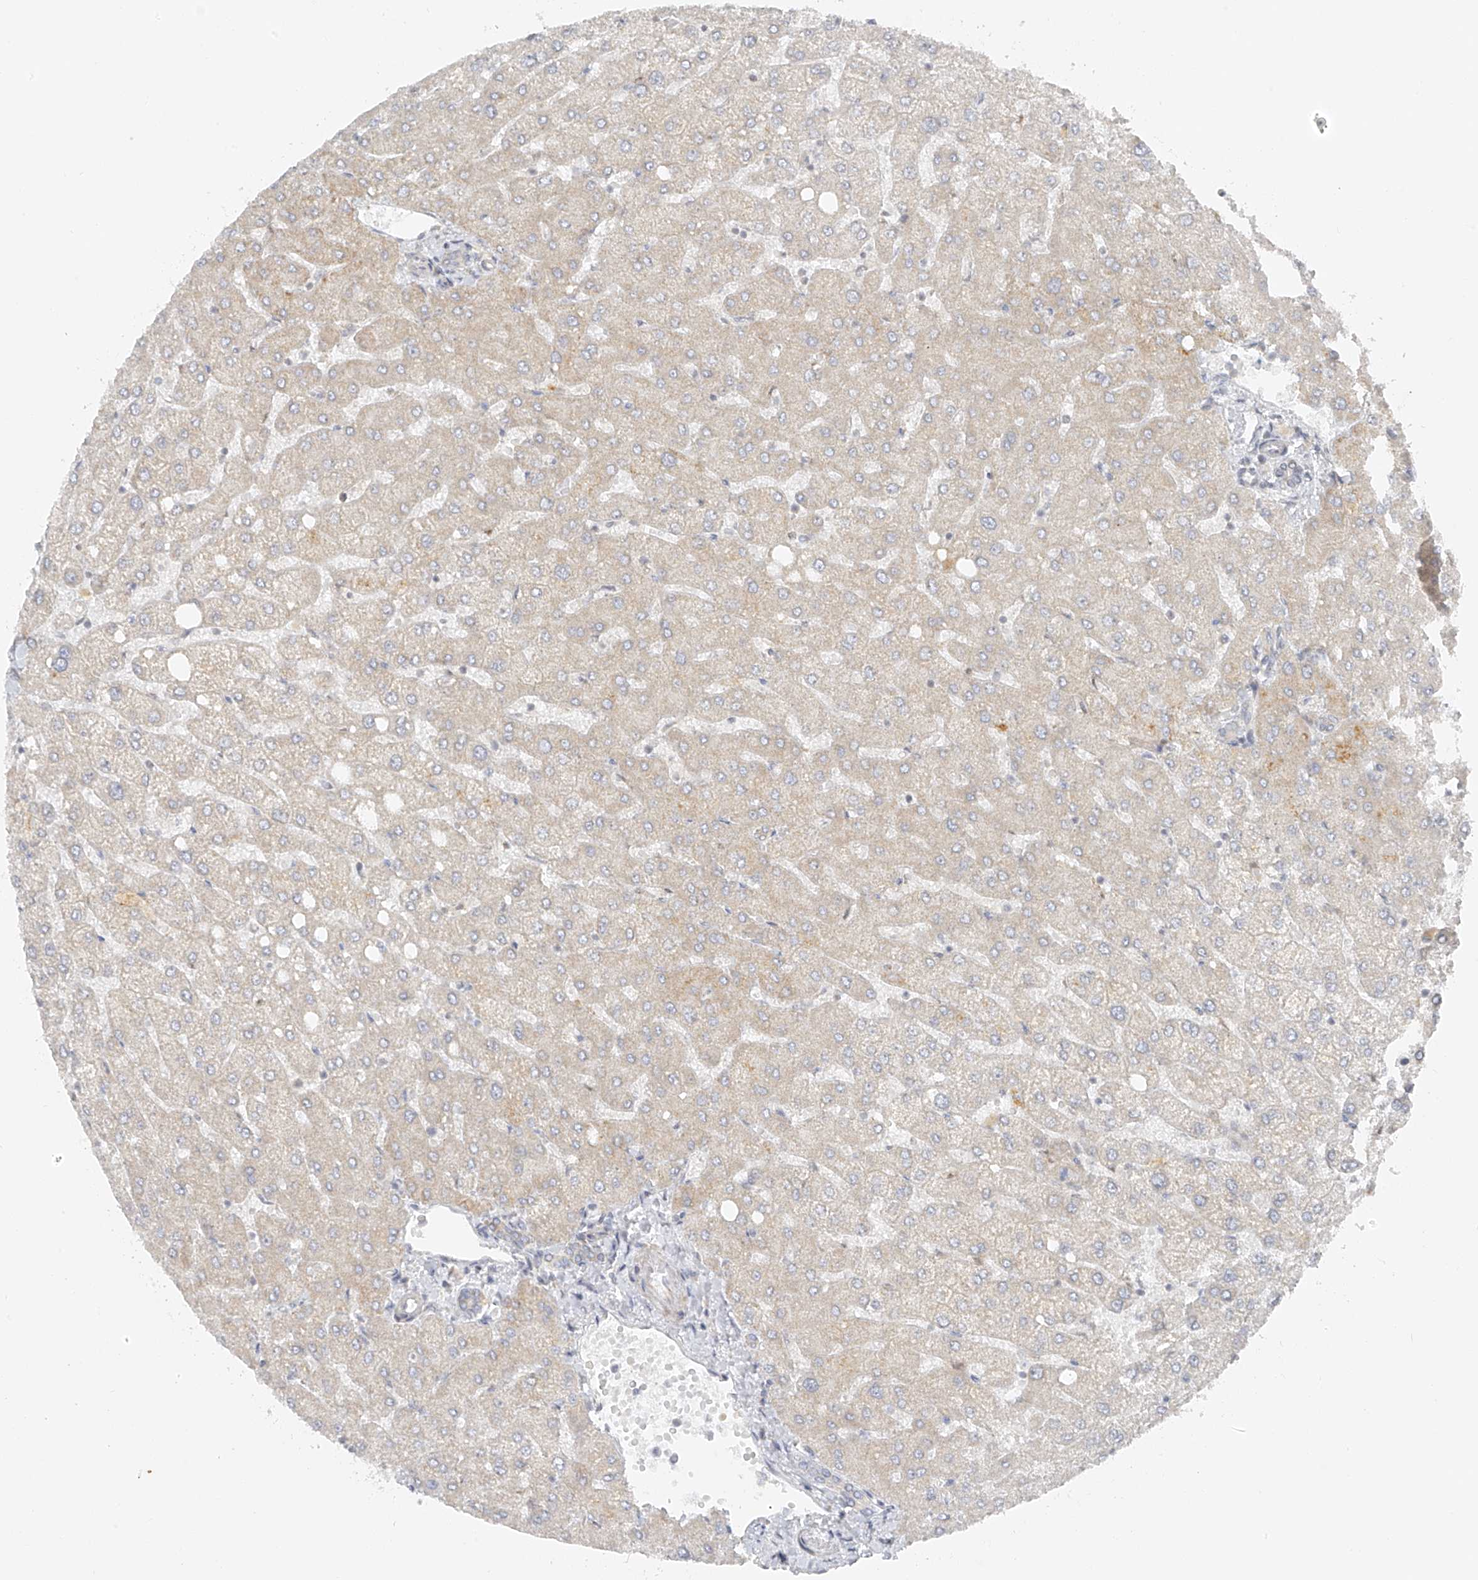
{"staining": {"intensity": "negative", "quantity": "none", "location": "none"}, "tissue": "liver", "cell_type": "Cholangiocytes", "image_type": "normal", "snomed": [{"axis": "morphology", "description": "Normal tissue, NOS"}, {"axis": "topography", "description": "Liver"}], "caption": "The IHC histopathology image has no significant positivity in cholangiocytes of liver. (Immunohistochemistry, brightfield microscopy, high magnification).", "gene": "DYRK1B", "patient": {"sex": "female", "age": 54}}